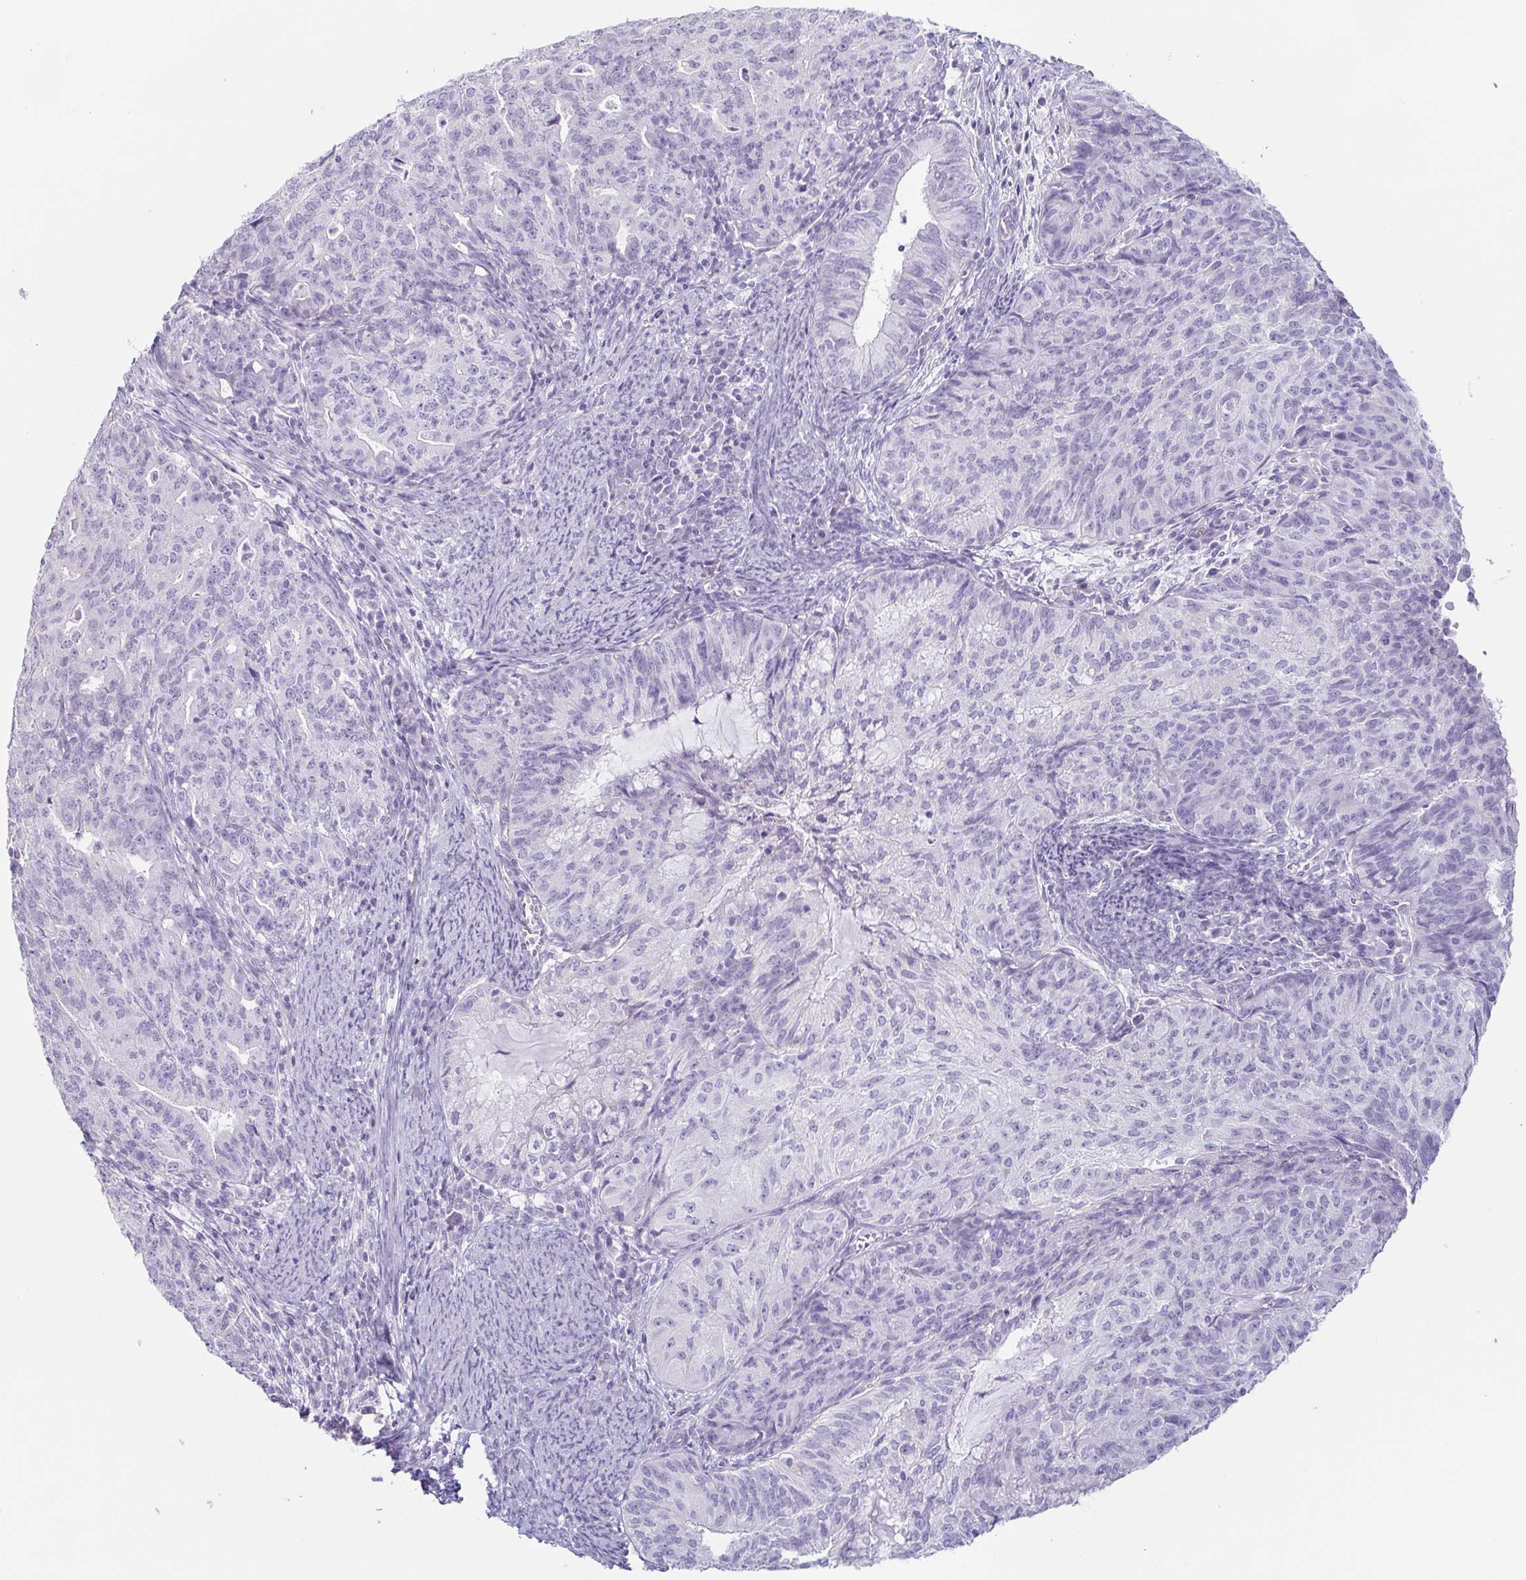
{"staining": {"intensity": "negative", "quantity": "none", "location": "none"}, "tissue": "endometrial cancer", "cell_type": "Tumor cells", "image_type": "cancer", "snomed": [{"axis": "morphology", "description": "Adenocarcinoma, NOS"}, {"axis": "topography", "description": "Endometrium"}], "caption": "An IHC histopathology image of endometrial cancer (adenocarcinoma) is shown. There is no staining in tumor cells of endometrial cancer (adenocarcinoma).", "gene": "PRR27", "patient": {"sex": "female", "age": 82}}